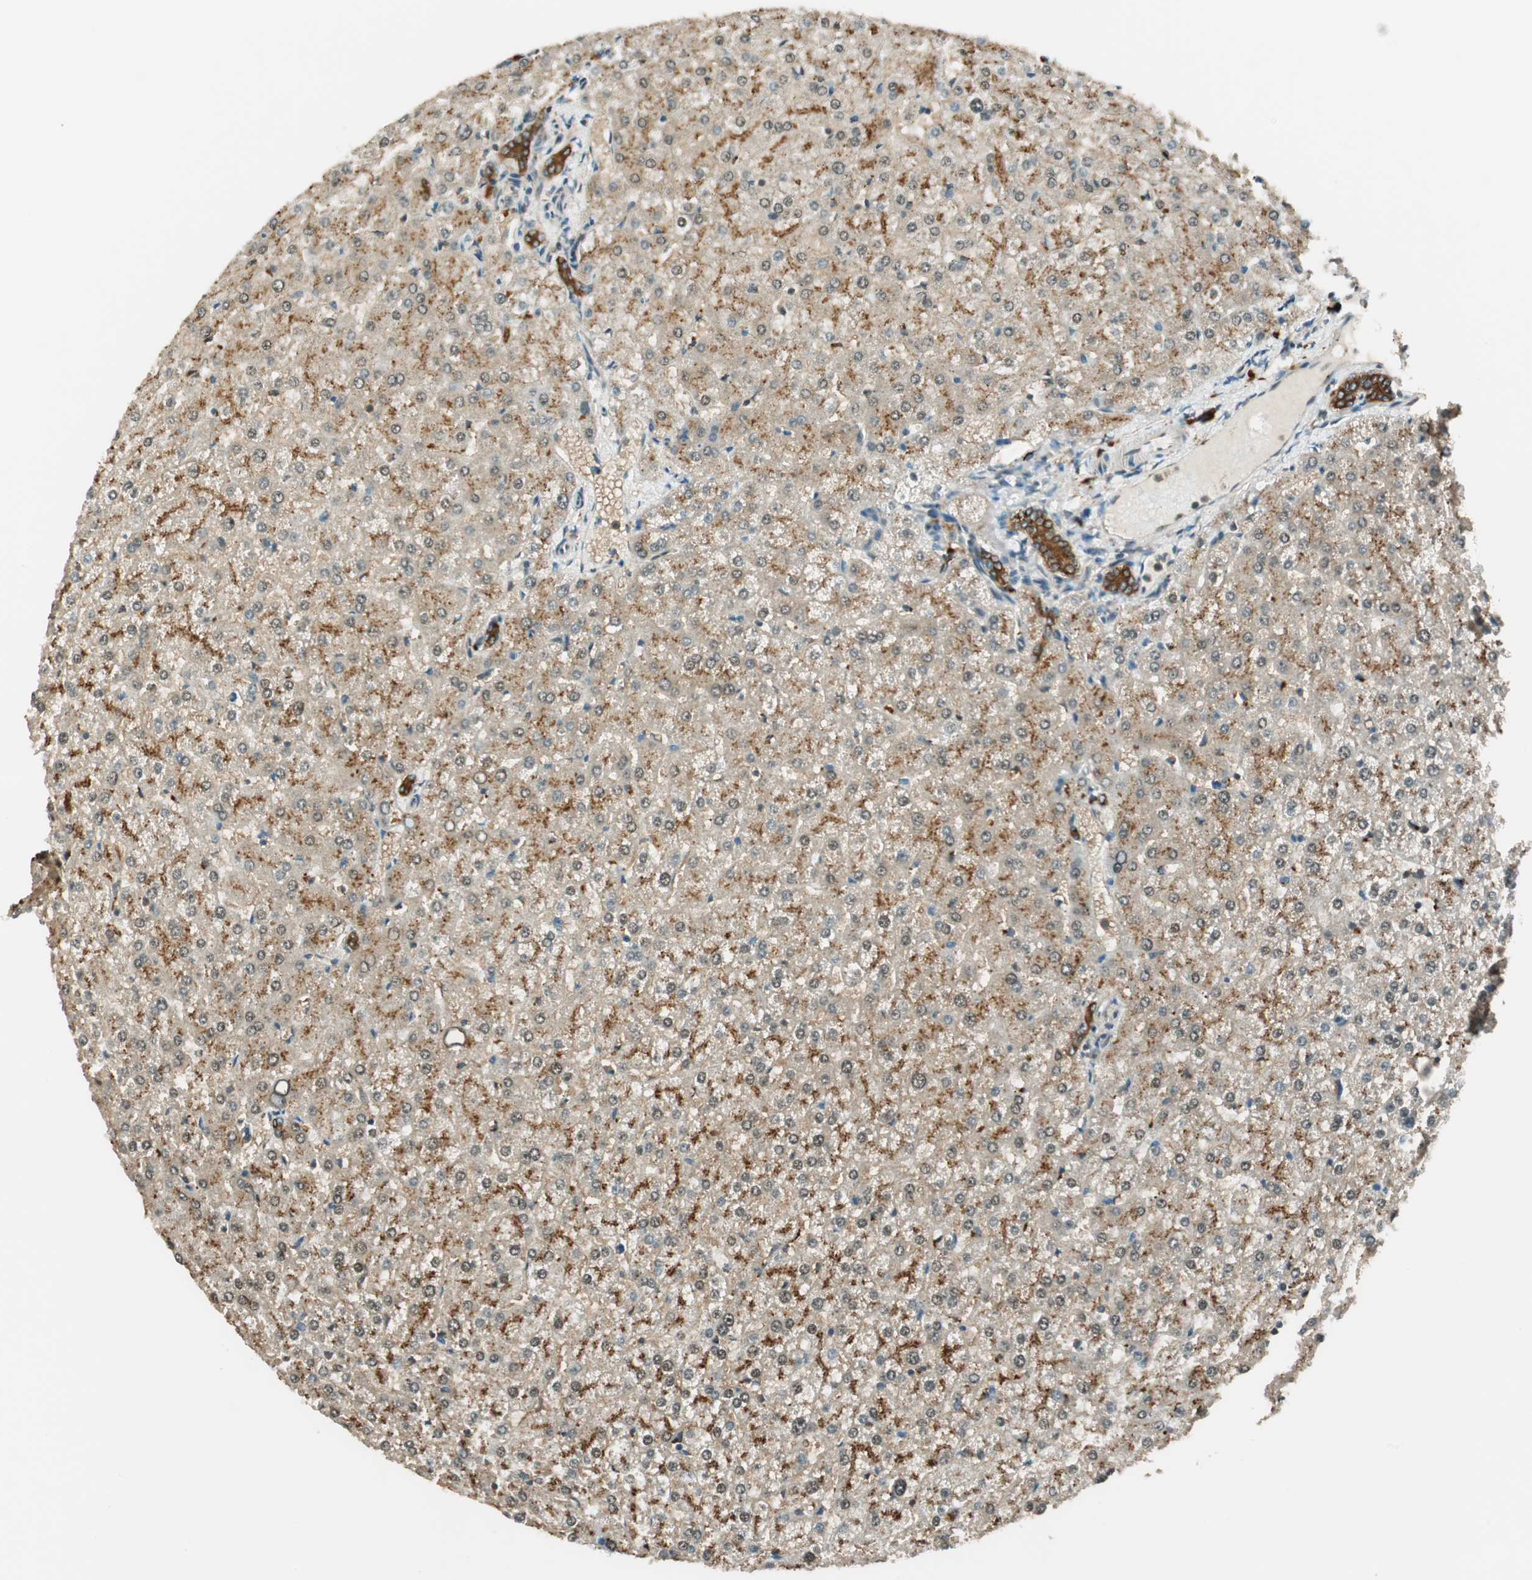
{"staining": {"intensity": "strong", "quantity": ">75%", "location": "cytoplasmic/membranous"}, "tissue": "liver", "cell_type": "Cholangiocytes", "image_type": "normal", "snomed": [{"axis": "morphology", "description": "Normal tissue, NOS"}, {"axis": "topography", "description": "Liver"}], "caption": "Approximately >75% of cholangiocytes in unremarkable human liver display strong cytoplasmic/membranous protein staining as visualized by brown immunohistochemical staining.", "gene": "ENSG00000268870", "patient": {"sex": "female", "age": 32}}